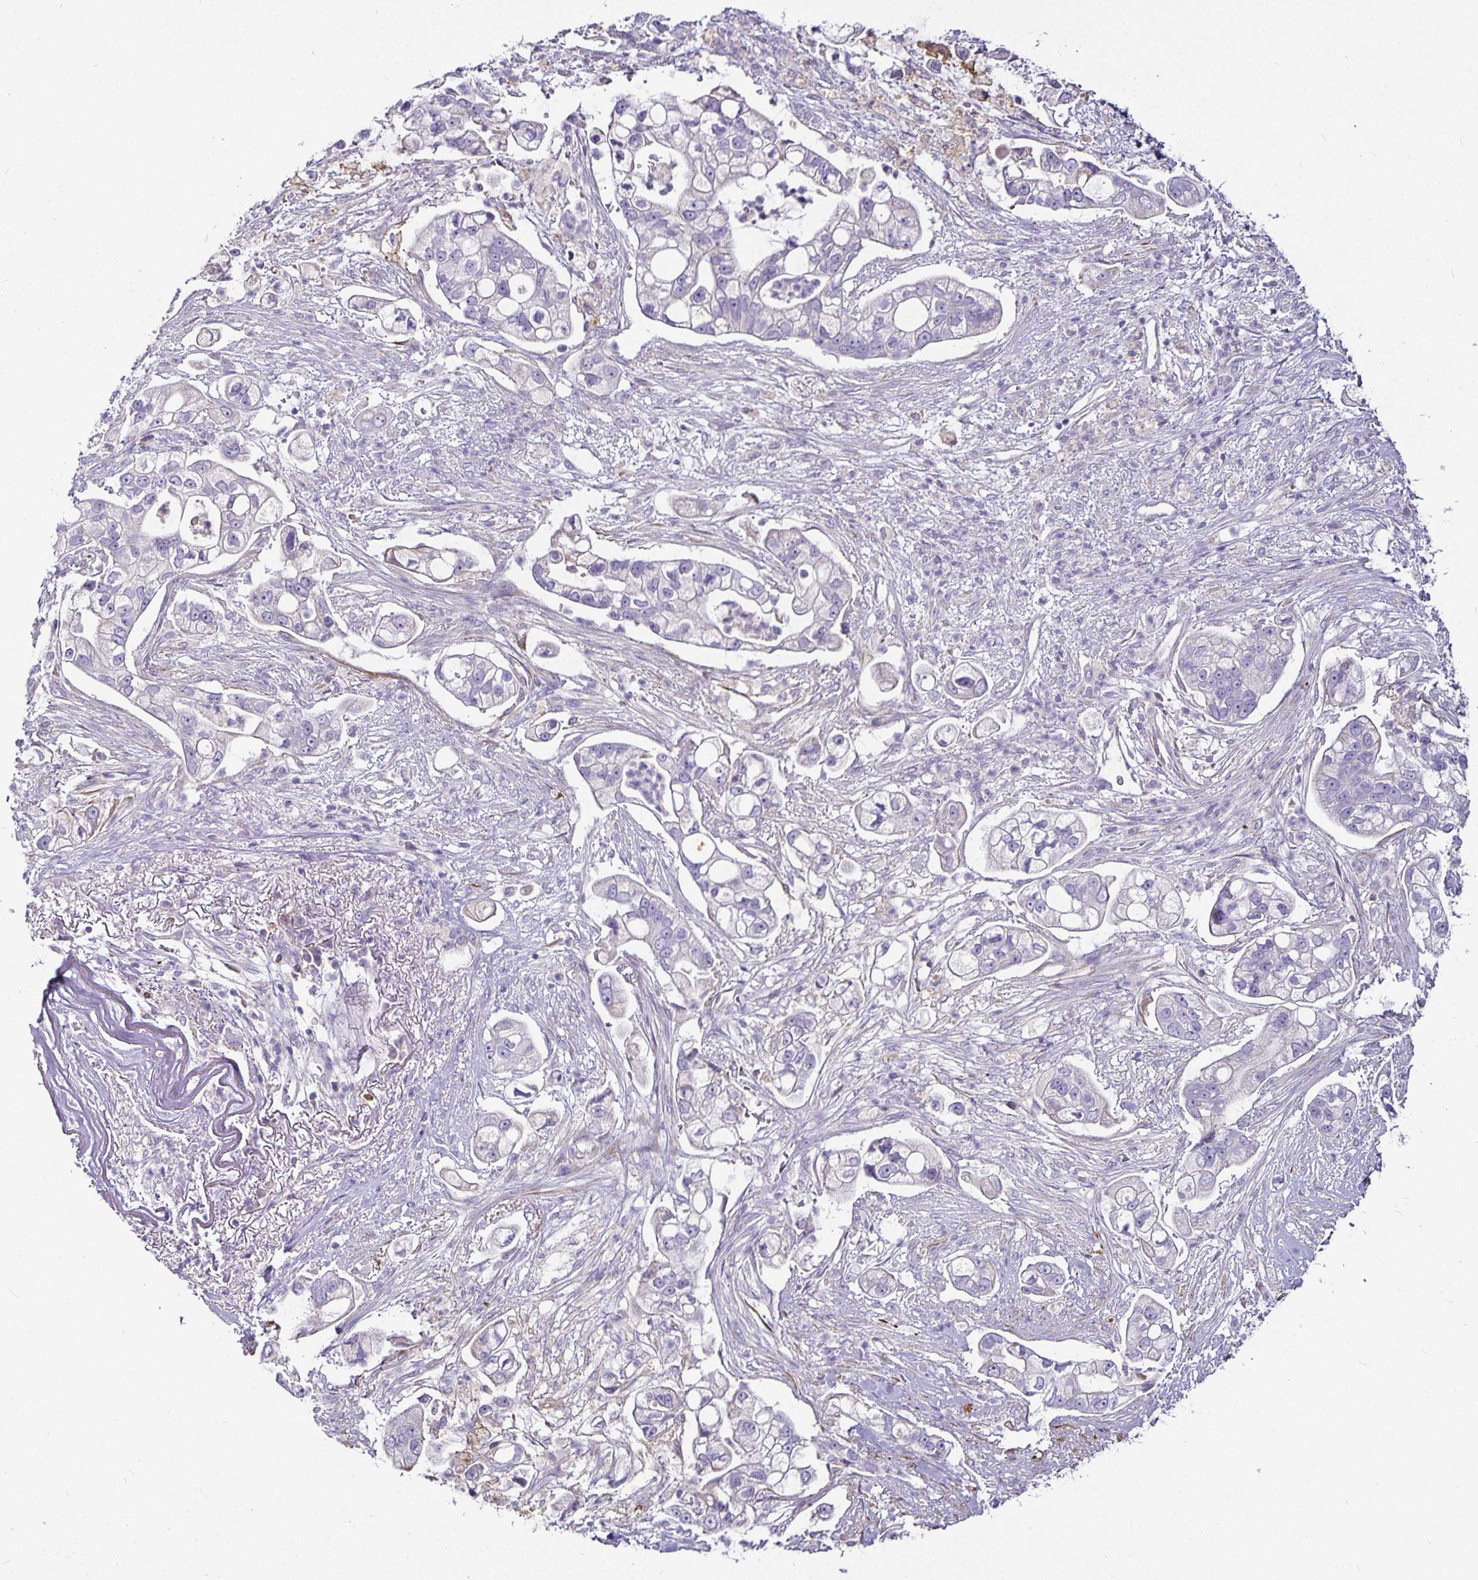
{"staining": {"intensity": "negative", "quantity": "none", "location": "none"}, "tissue": "pancreatic cancer", "cell_type": "Tumor cells", "image_type": "cancer", "snomed": [{"axis": "morphology", "description": "Adenocarcinoma, NOS"}, {"axis": "topography", "description": "Pancreas"}], "caption": "The immunohistochemistry histopathology image has no significant staining in tumor cells of pancreatic cancer tissue.", "gene": "CA12", "patient": {"sex": "female", "age": 69}}